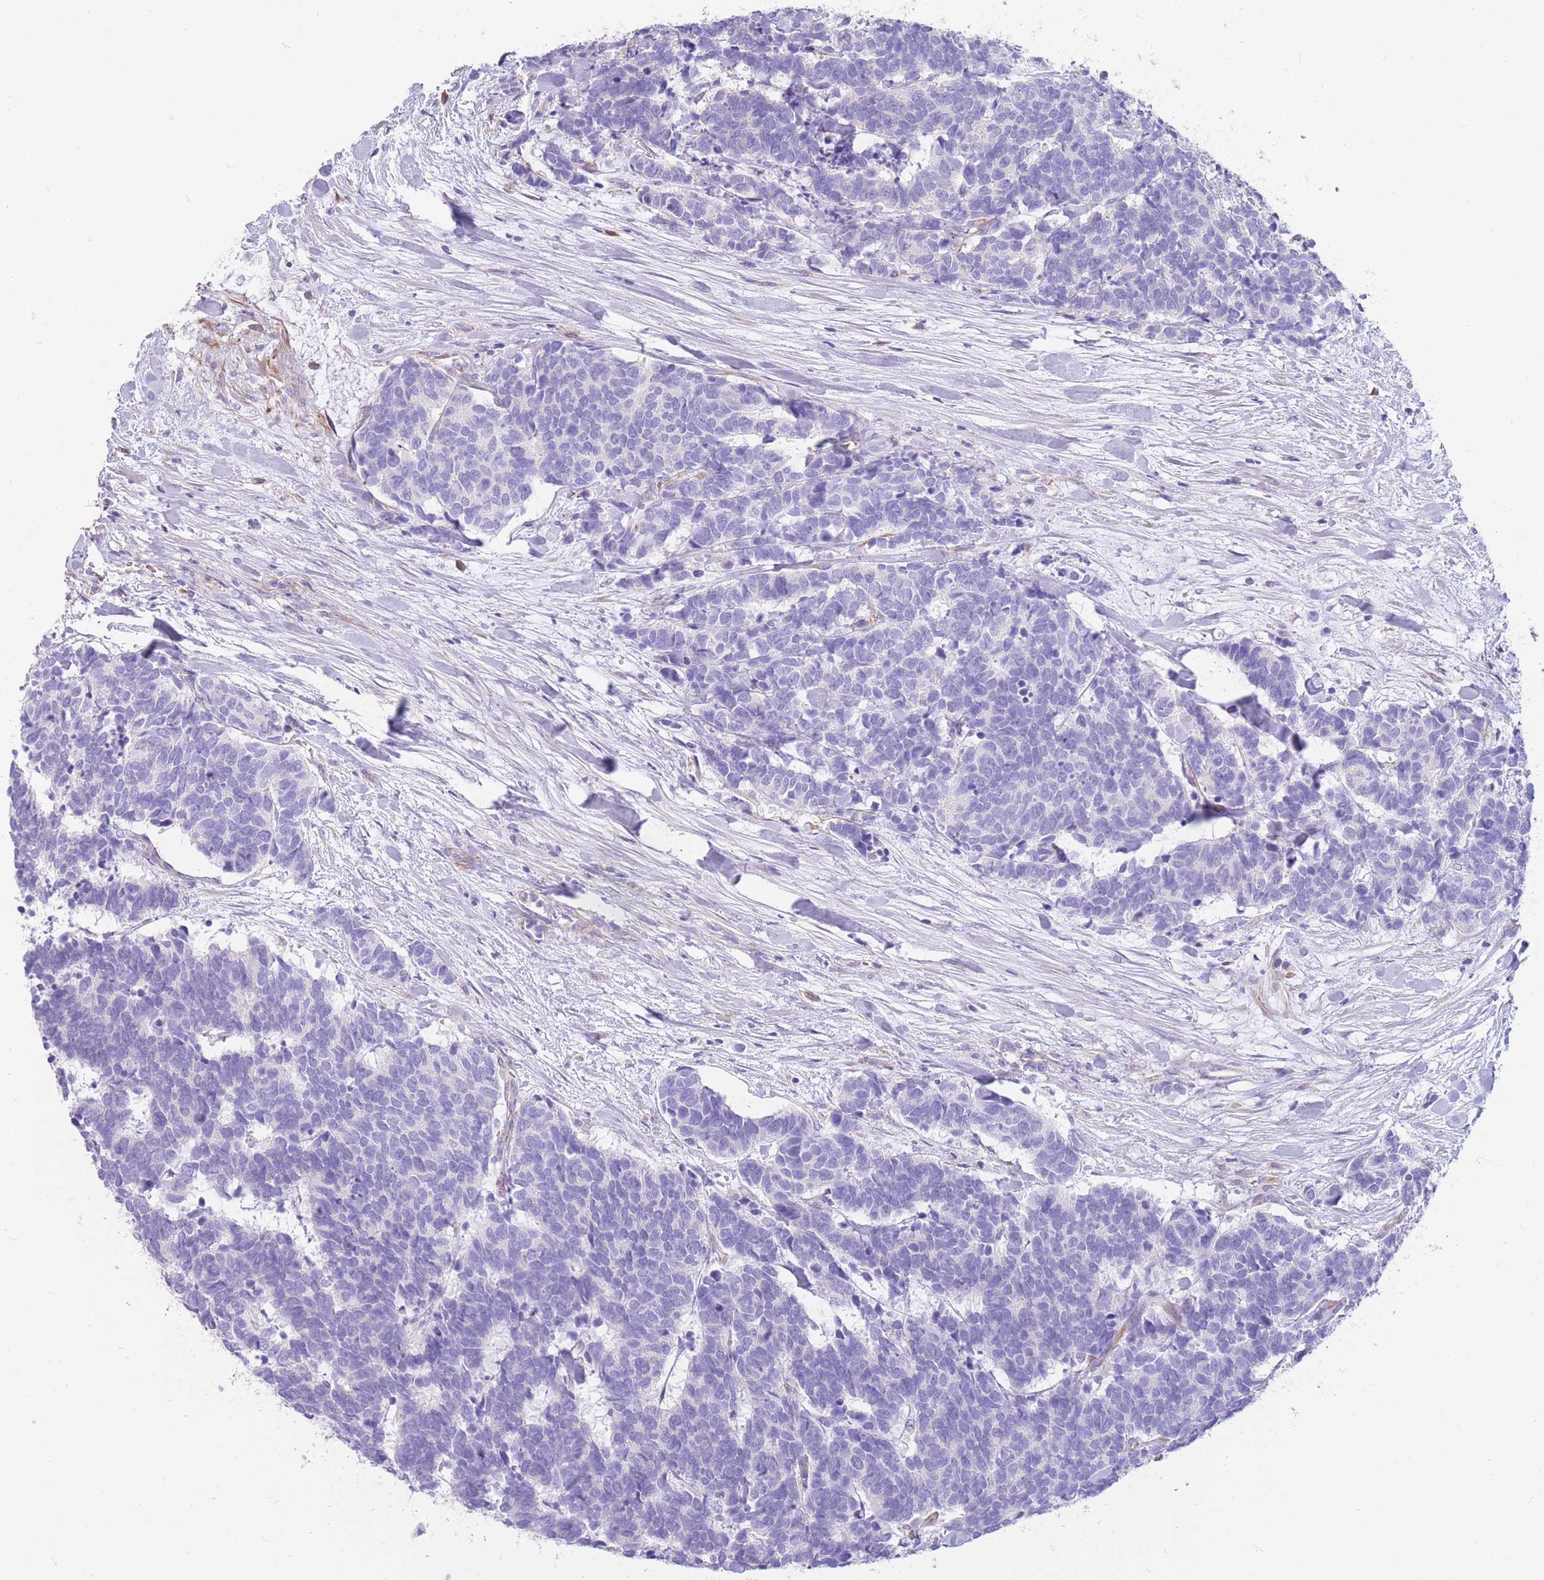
{"staining": {"intensity": "negative", "quantity": "none", "location": "none"}, "tissue": "carcinoid", "cell_type": "Tumor cells", "image_type": "cancer", "snomed": [{"axis": "morphology", "description": "Carcinoma, NOS"}, {"axis": "morphology", "description": "Carcinoid, malignant, NOS"}, {"axis": "topography", "description": "Urinary bladder"}], "caption": "There is no significant positivity in tumor cells of carcinoma.", "gene": "ANKRD53", "patient": {"sex": "male", "age": 57}}